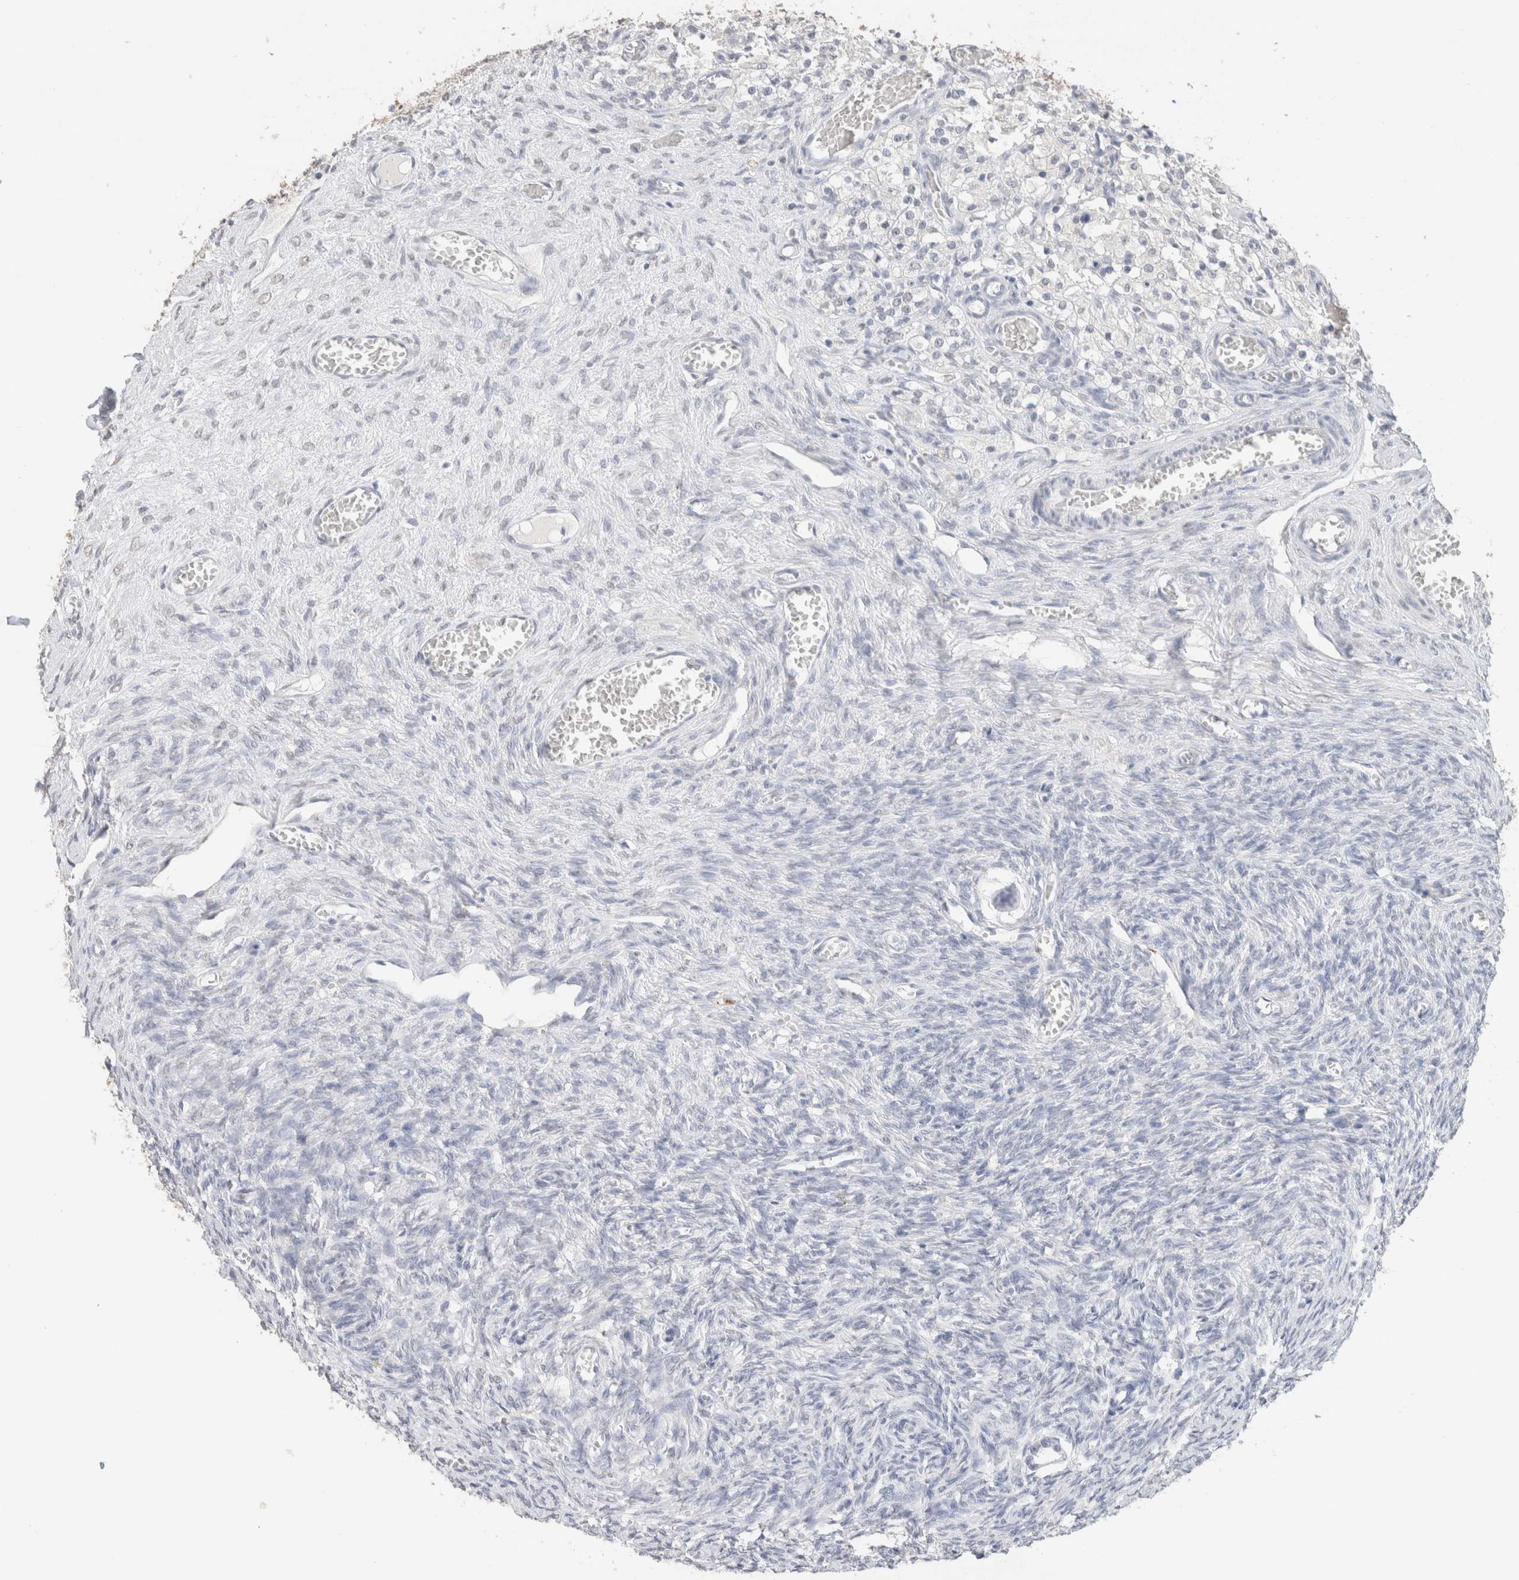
{"staining": {"intensity": "negative", "quantity": "none", "location": "none"}, "tissue": "ovary", "cell_type": "Follicle cells", "image_type": "normal", "snomed": [{"axis": "morphology", "description": "Normal tissue, NOS"}, {"axis": "topography", "description": "Ovary"}], "caption": "The image shows no staining of follicle cells in benign ovary. The staining is performed using DAB (3,3'-diaminobenzidine) brown chromogen with nuclei counter-stained in using hematoxylin.", "gene": "CD80", "patient": {"sex": "female", "age": 27}}